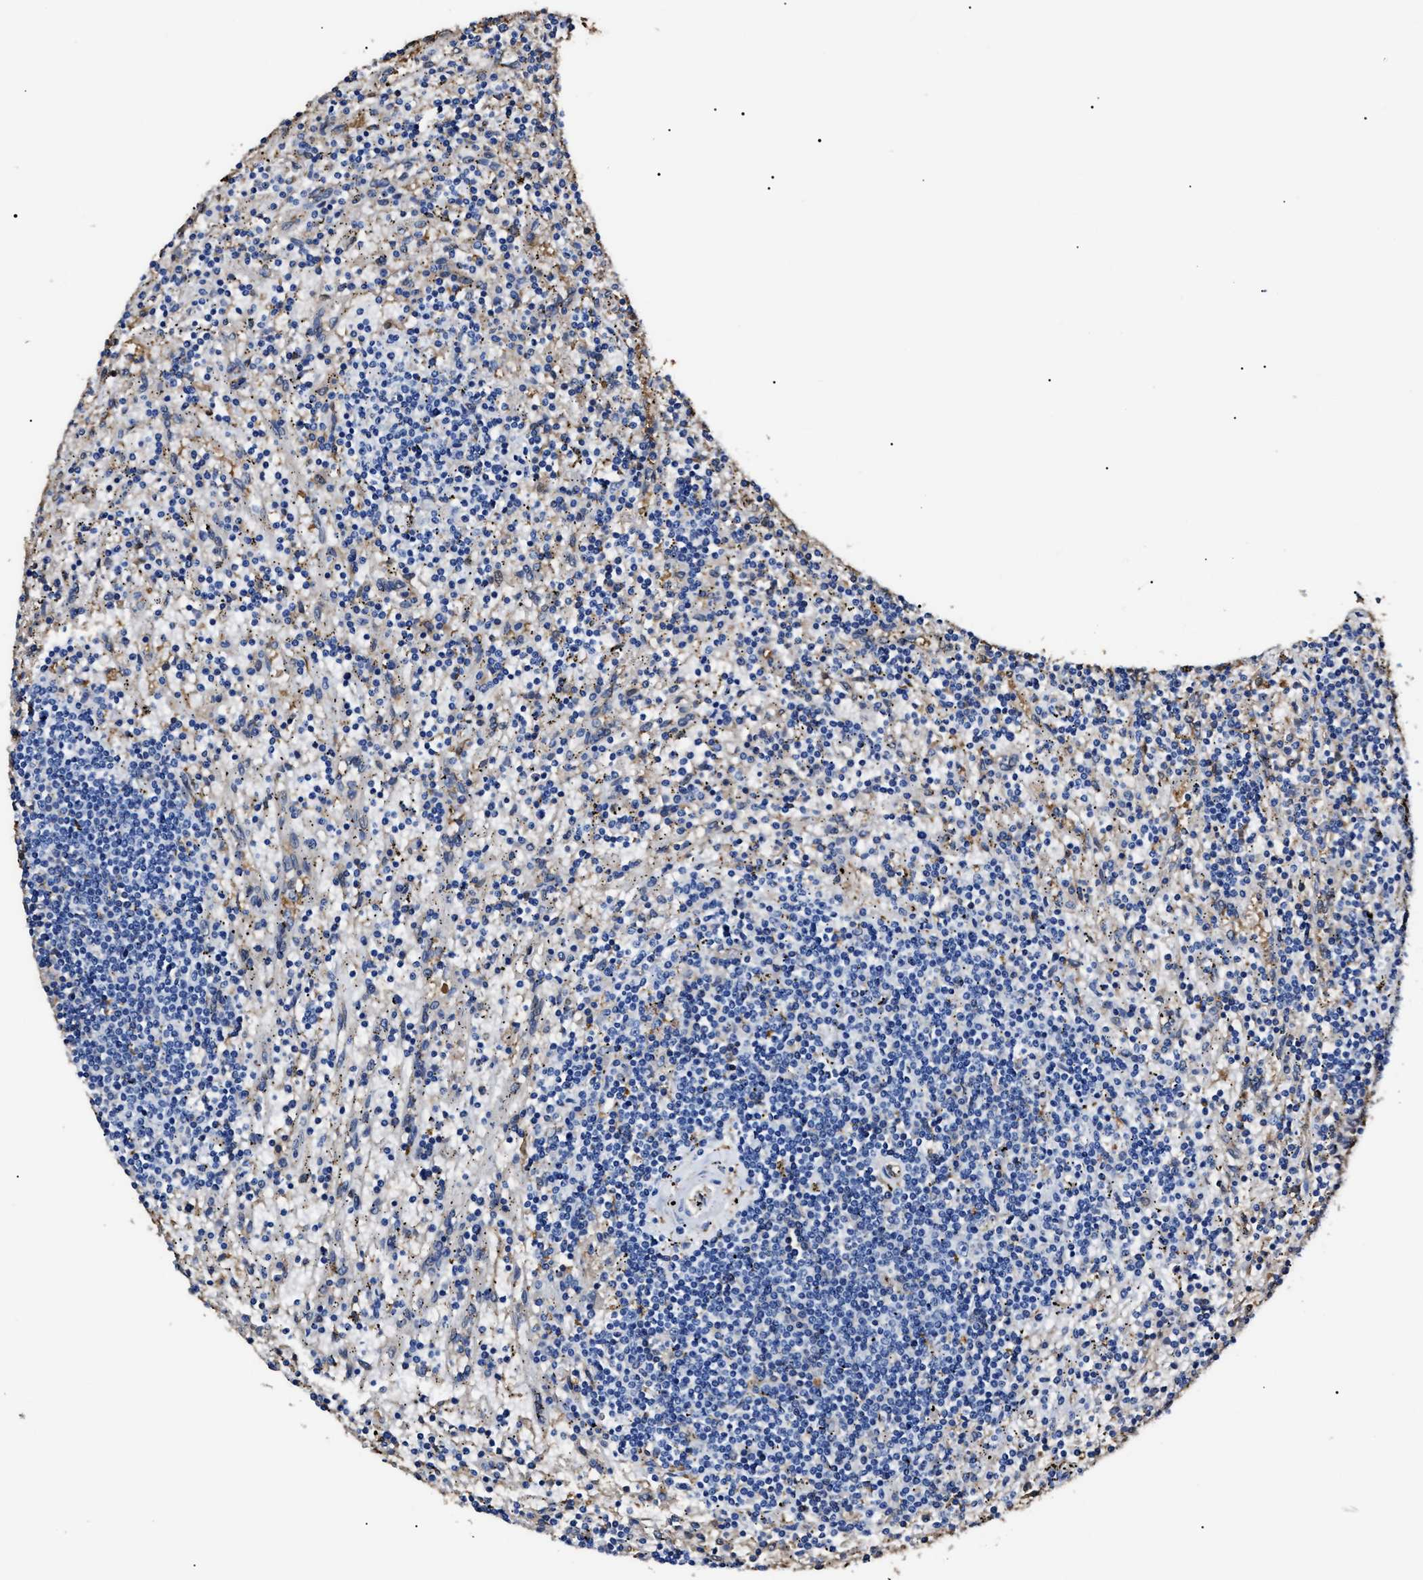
{"staining": {"intensity": "negative", "quantity": "none", "location": "none"}, "tissue": "lymphoma", "cell_type": "Tumor cells", "image_type": "cancer", "snomed": [{"axis": "morphology", "description": "Malignant lymphoma, non-Hodgkin's type, Low grade"}, {"axis": "topography", "description": "Spleen"}], "caption": "A photomicrograph of lymphoma stained for a protein demonstrates no brown staining in tumor cells. (DAB immunohistochemistry visualized using brightfield microscopy, high magnification).", "gene": "ALDH1A1", "patient": {"sex": "male", "age": 76}}